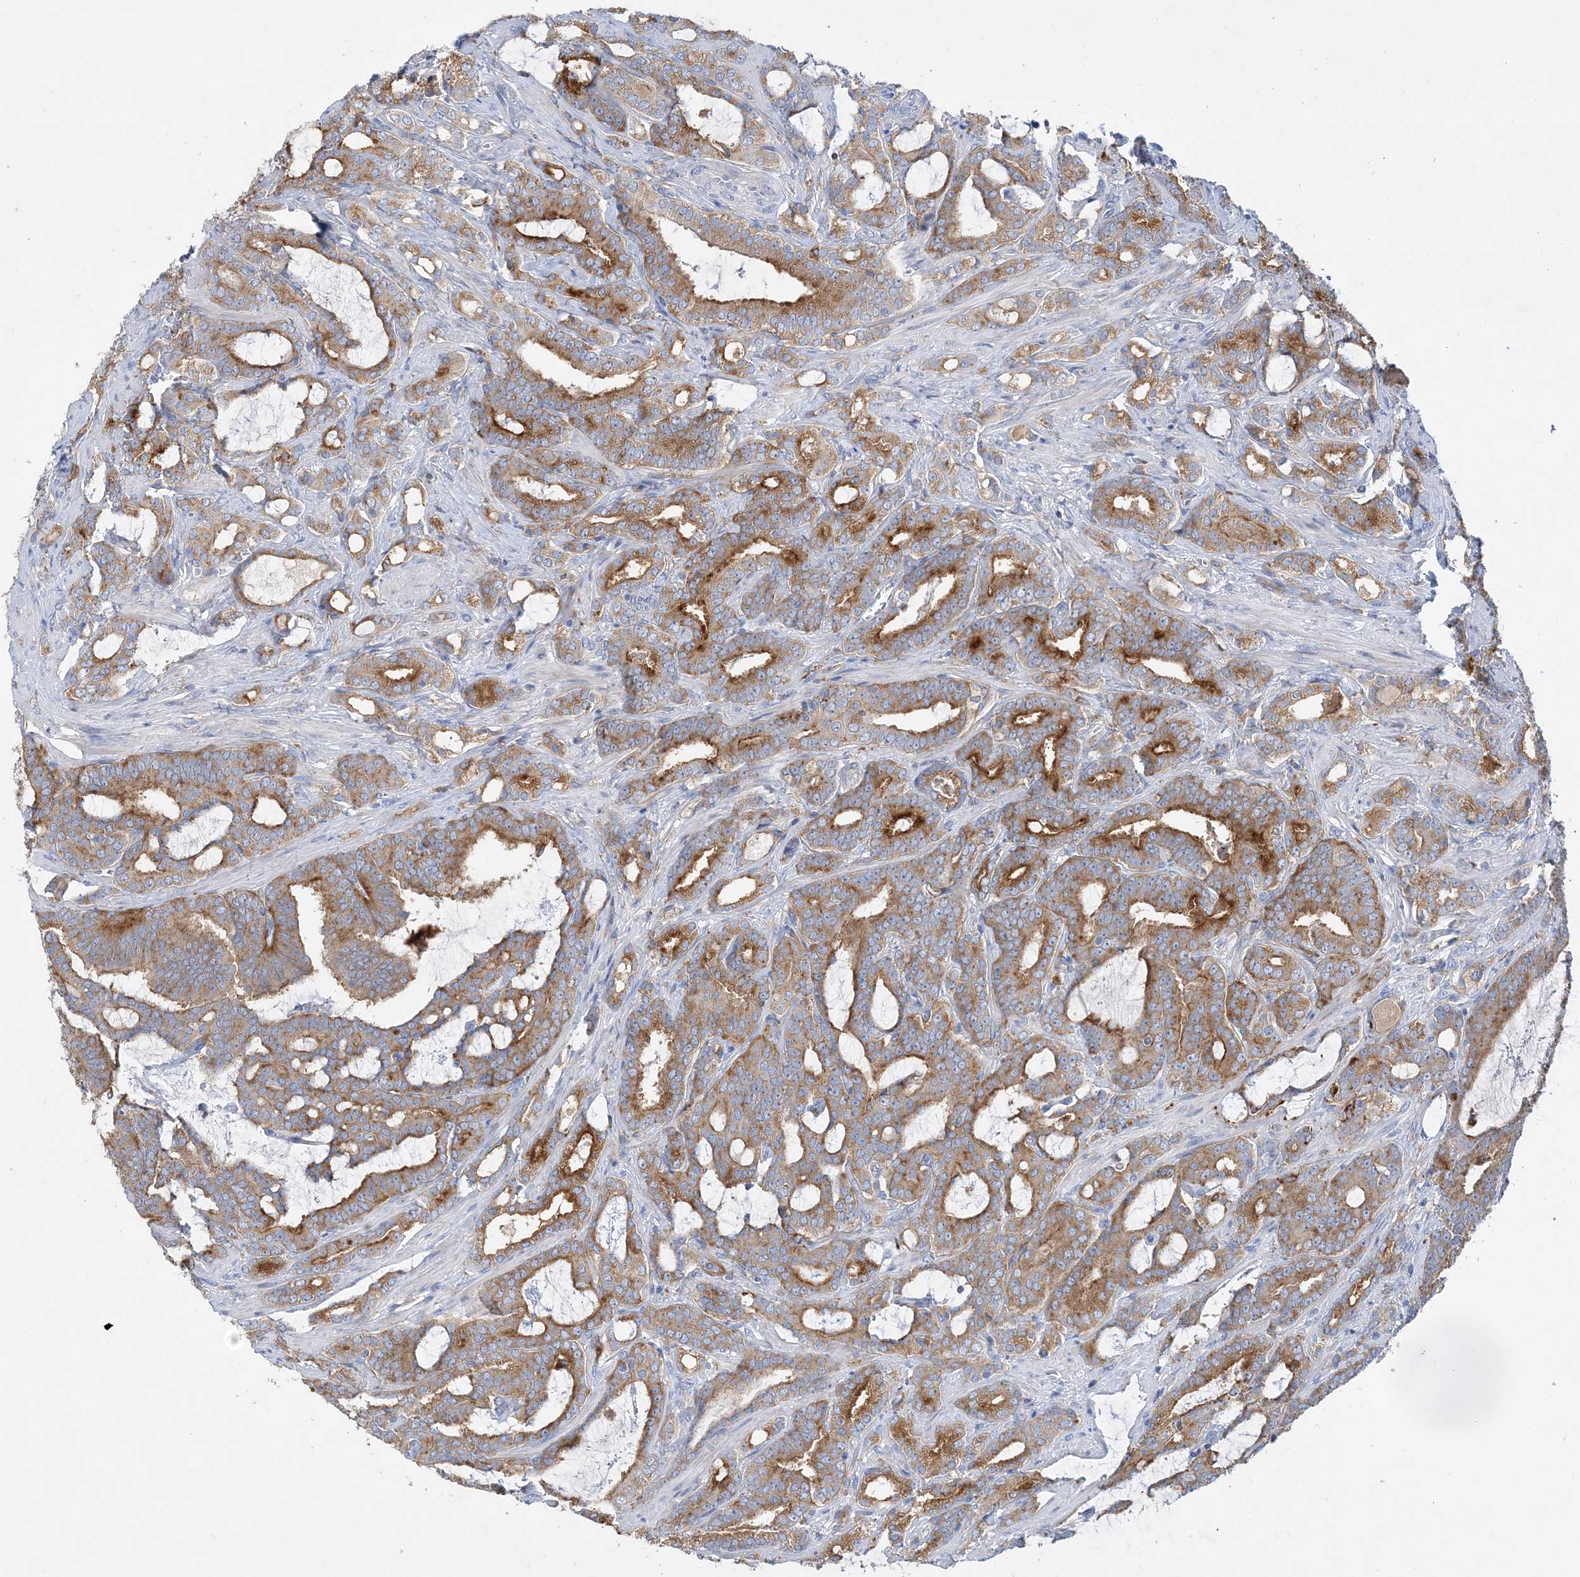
{"staining": {"intensity": "moderate", "quantity": ">75%", "location": "cytoplasmic/membranous"}, "tissue": "prostate cancer", "cell_type": "Tumor cells", "image_type": "cancer", "snomed": [{"axis": "morphology", "description": "Adenocarcinoma, High grade"}, {"axis": "topography", "description": "Prostate and seminal vesicle, NOS"}], "caption": "Adenocarcinoma (high-grade) (prostate) tissue exhibits moderate cytoplasmic/membranous positivity in approximately >75% of tumor cells, visualized by immunohistochemistry. (brown staining indicates protein expression, while blue staining denotes nuclei).", "gene": "GRINA", "patient": {"sex": "male", "age": 67}}